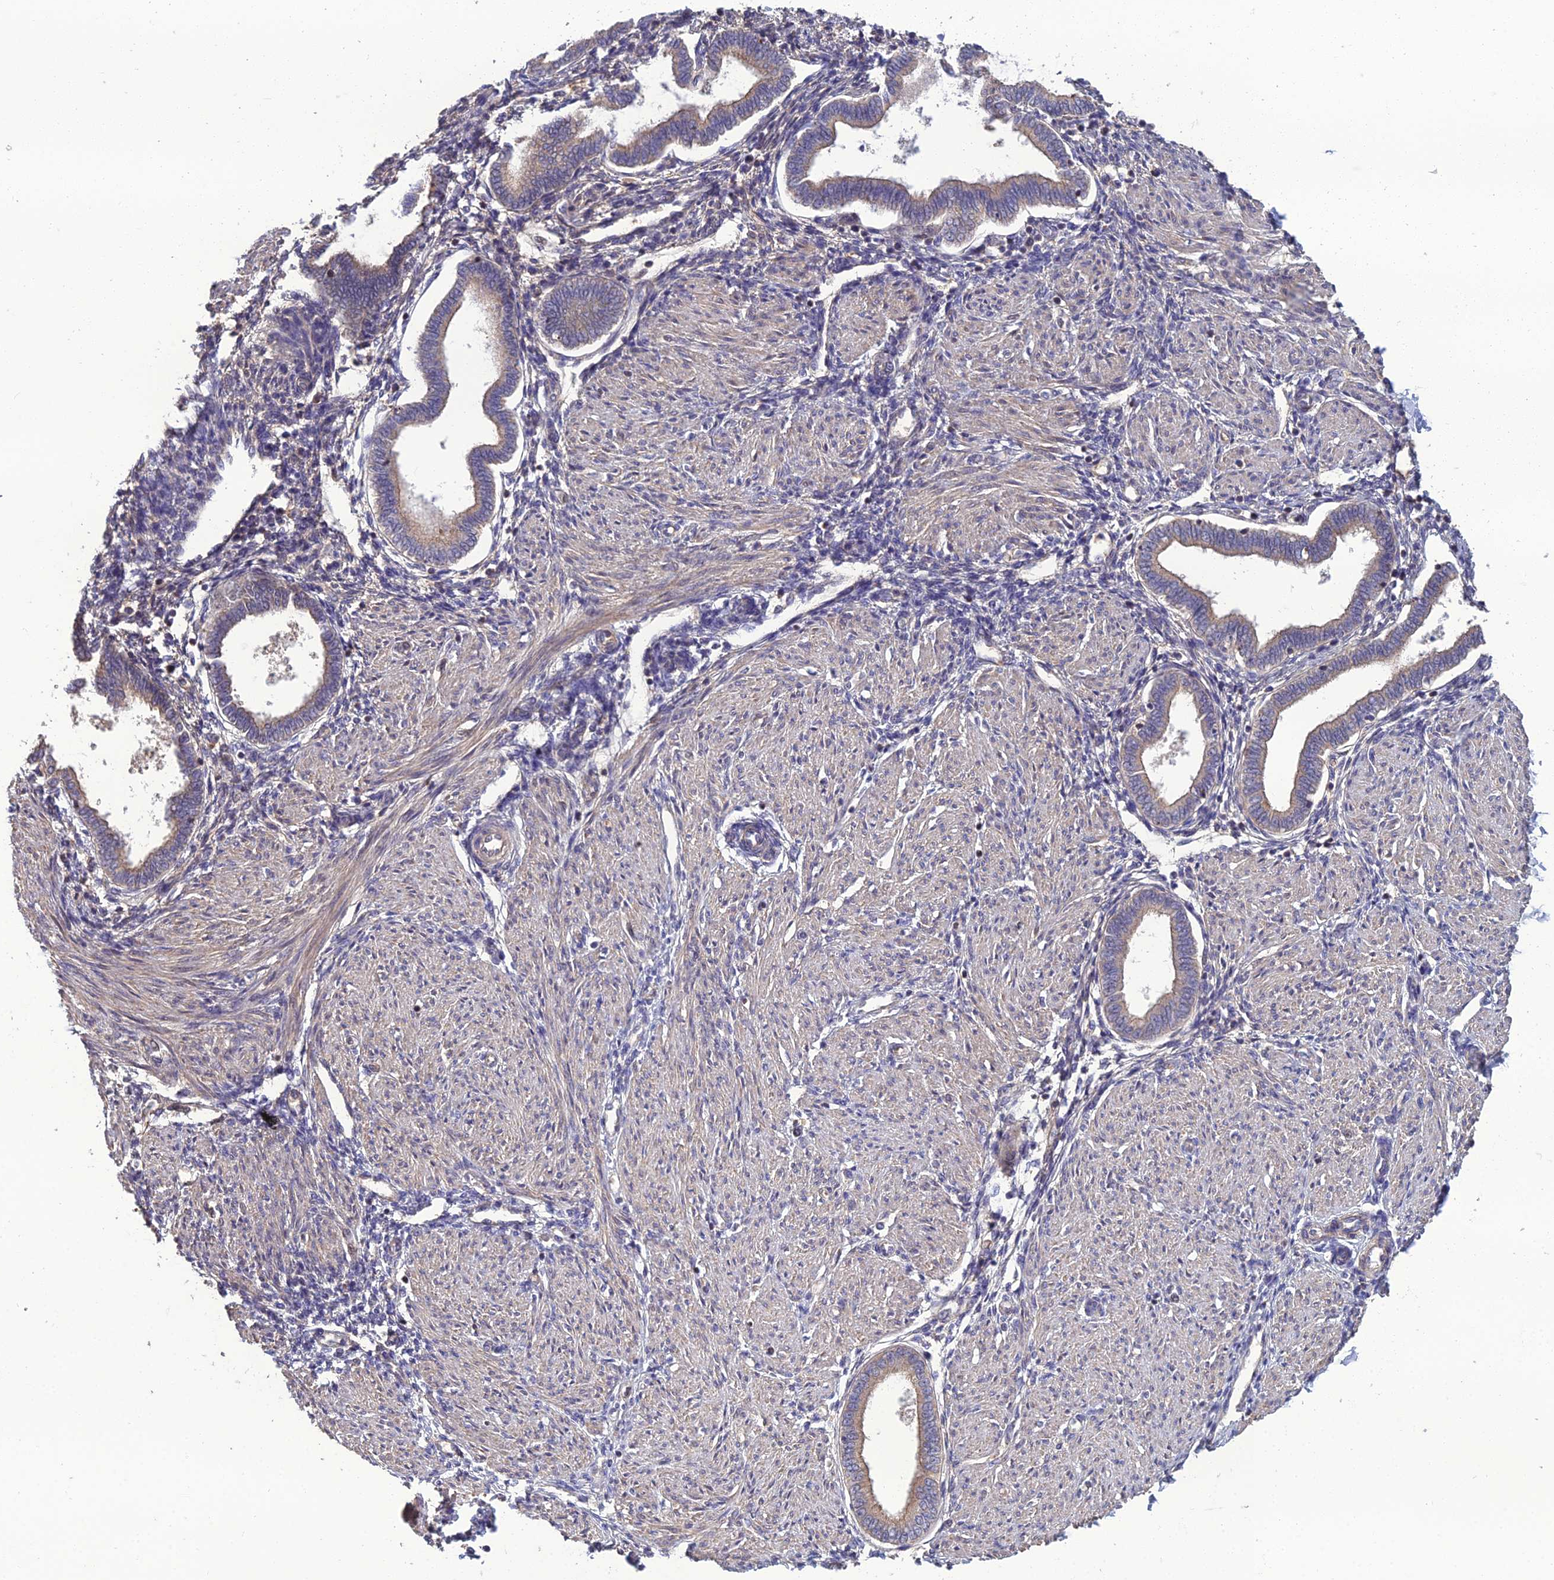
{"staining": {"intensity": "weak", "quantity": "25%-75%", "location": "cytoplasmic/membranous"}, "tissue": "endometrium", "cell_type": "Cells in endometrial stroma", "image_type": "normal", "snomed": [{"axis": "morphology", "description": "Normal tissue, NOS"}, {"axis": "topography", "description": "Endometrium"}], "caption": "Immunohistochemical staining of unremarkable endometrium shows low levels of weak cytoplasmic/membranous staining in about 25%-75% of cells in endometrial stroma.", "gene": "GALR2", "patient": {"sex": "female", "age": 53}}